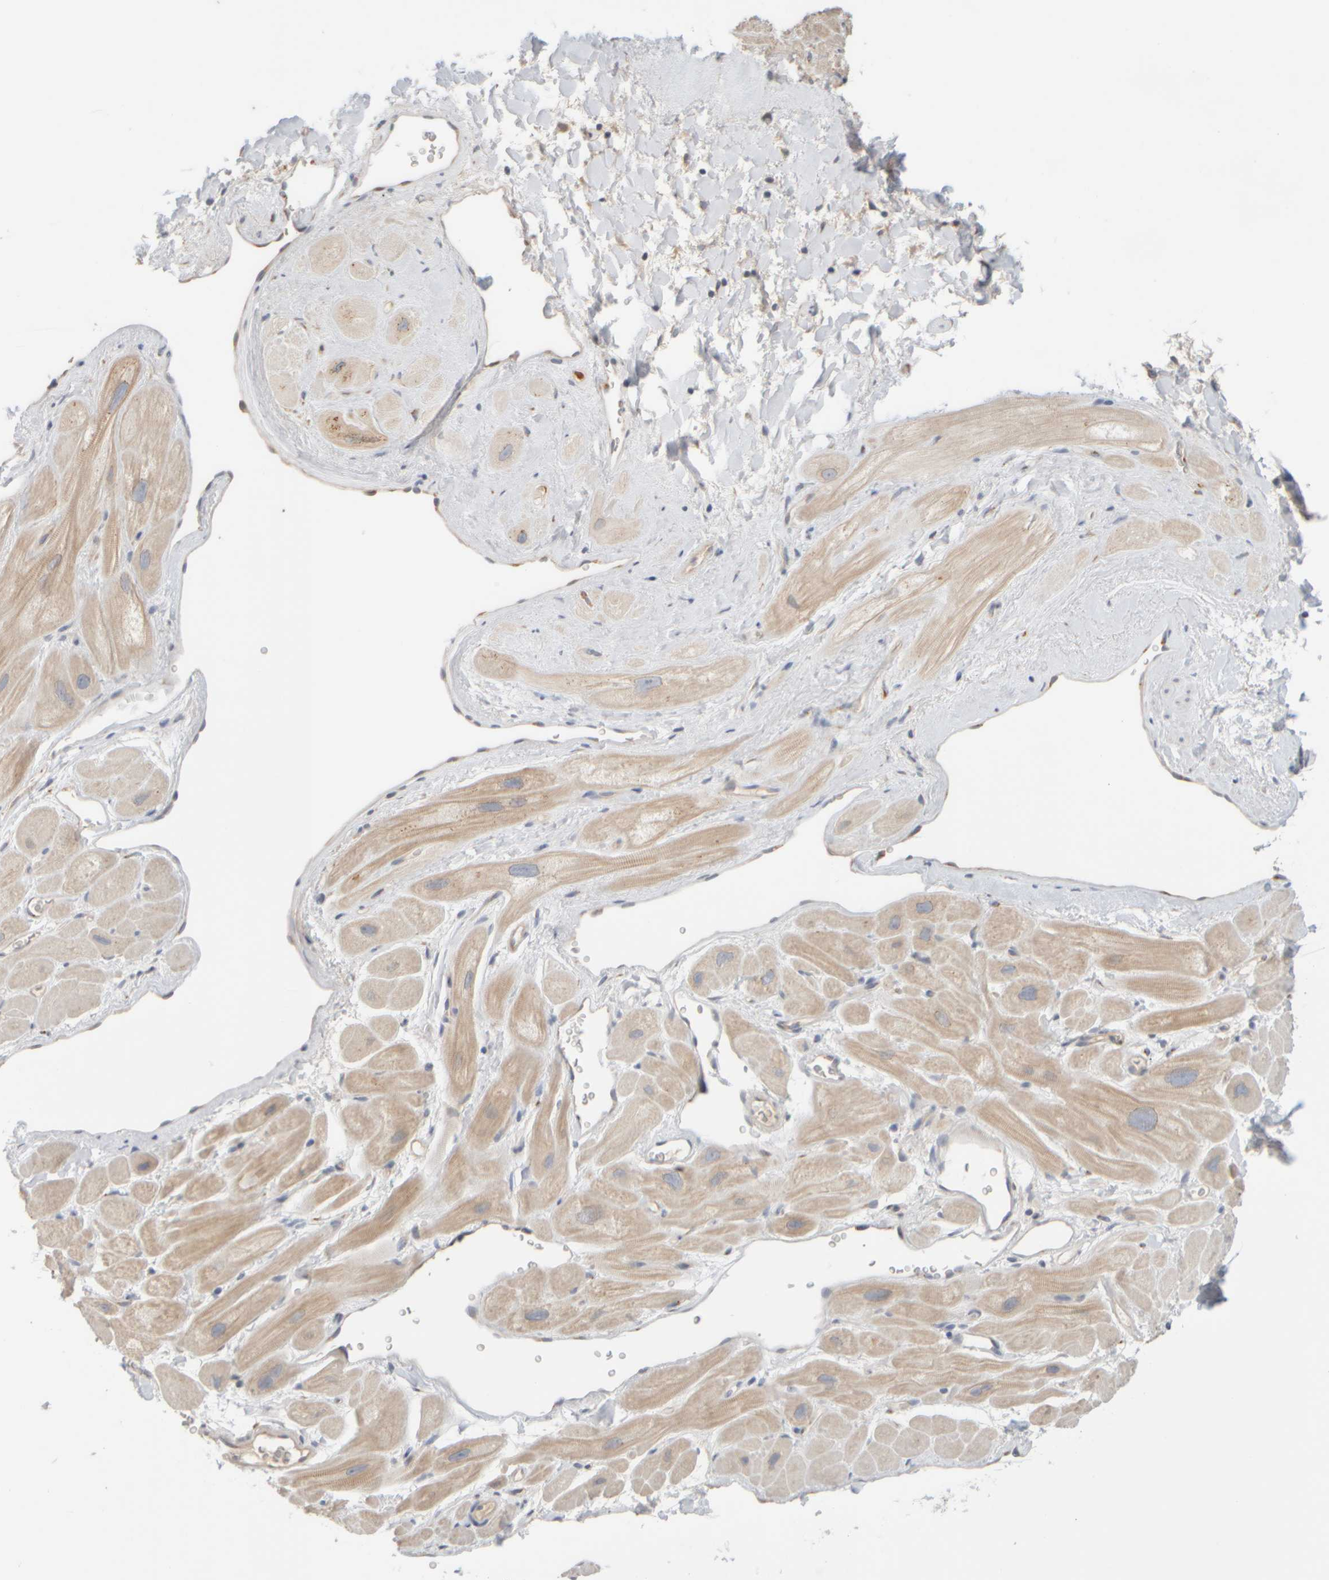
{"staining": {"intensity": "weak", "quantity": "25%-75%", "location": "cytoplasmic/membranous"}, "tissue": "heart muscle", "cell_type": "Cardiomyocytes", "image_type": "normal", "snomed": [{"axis": "morphology", "description": "Normal tissue, NOS"}, {"axis": "topography", "description": "Heart"}], "caption": "Immunohistochemical staining of normal human heart muscle displays 25%-75% levels of weak cytoplasmic/membranous protein staining in about 25%-75% of cardiomyocytes.", "gene": "GOPC", "patient": {"sex": "male", "age": 49}}